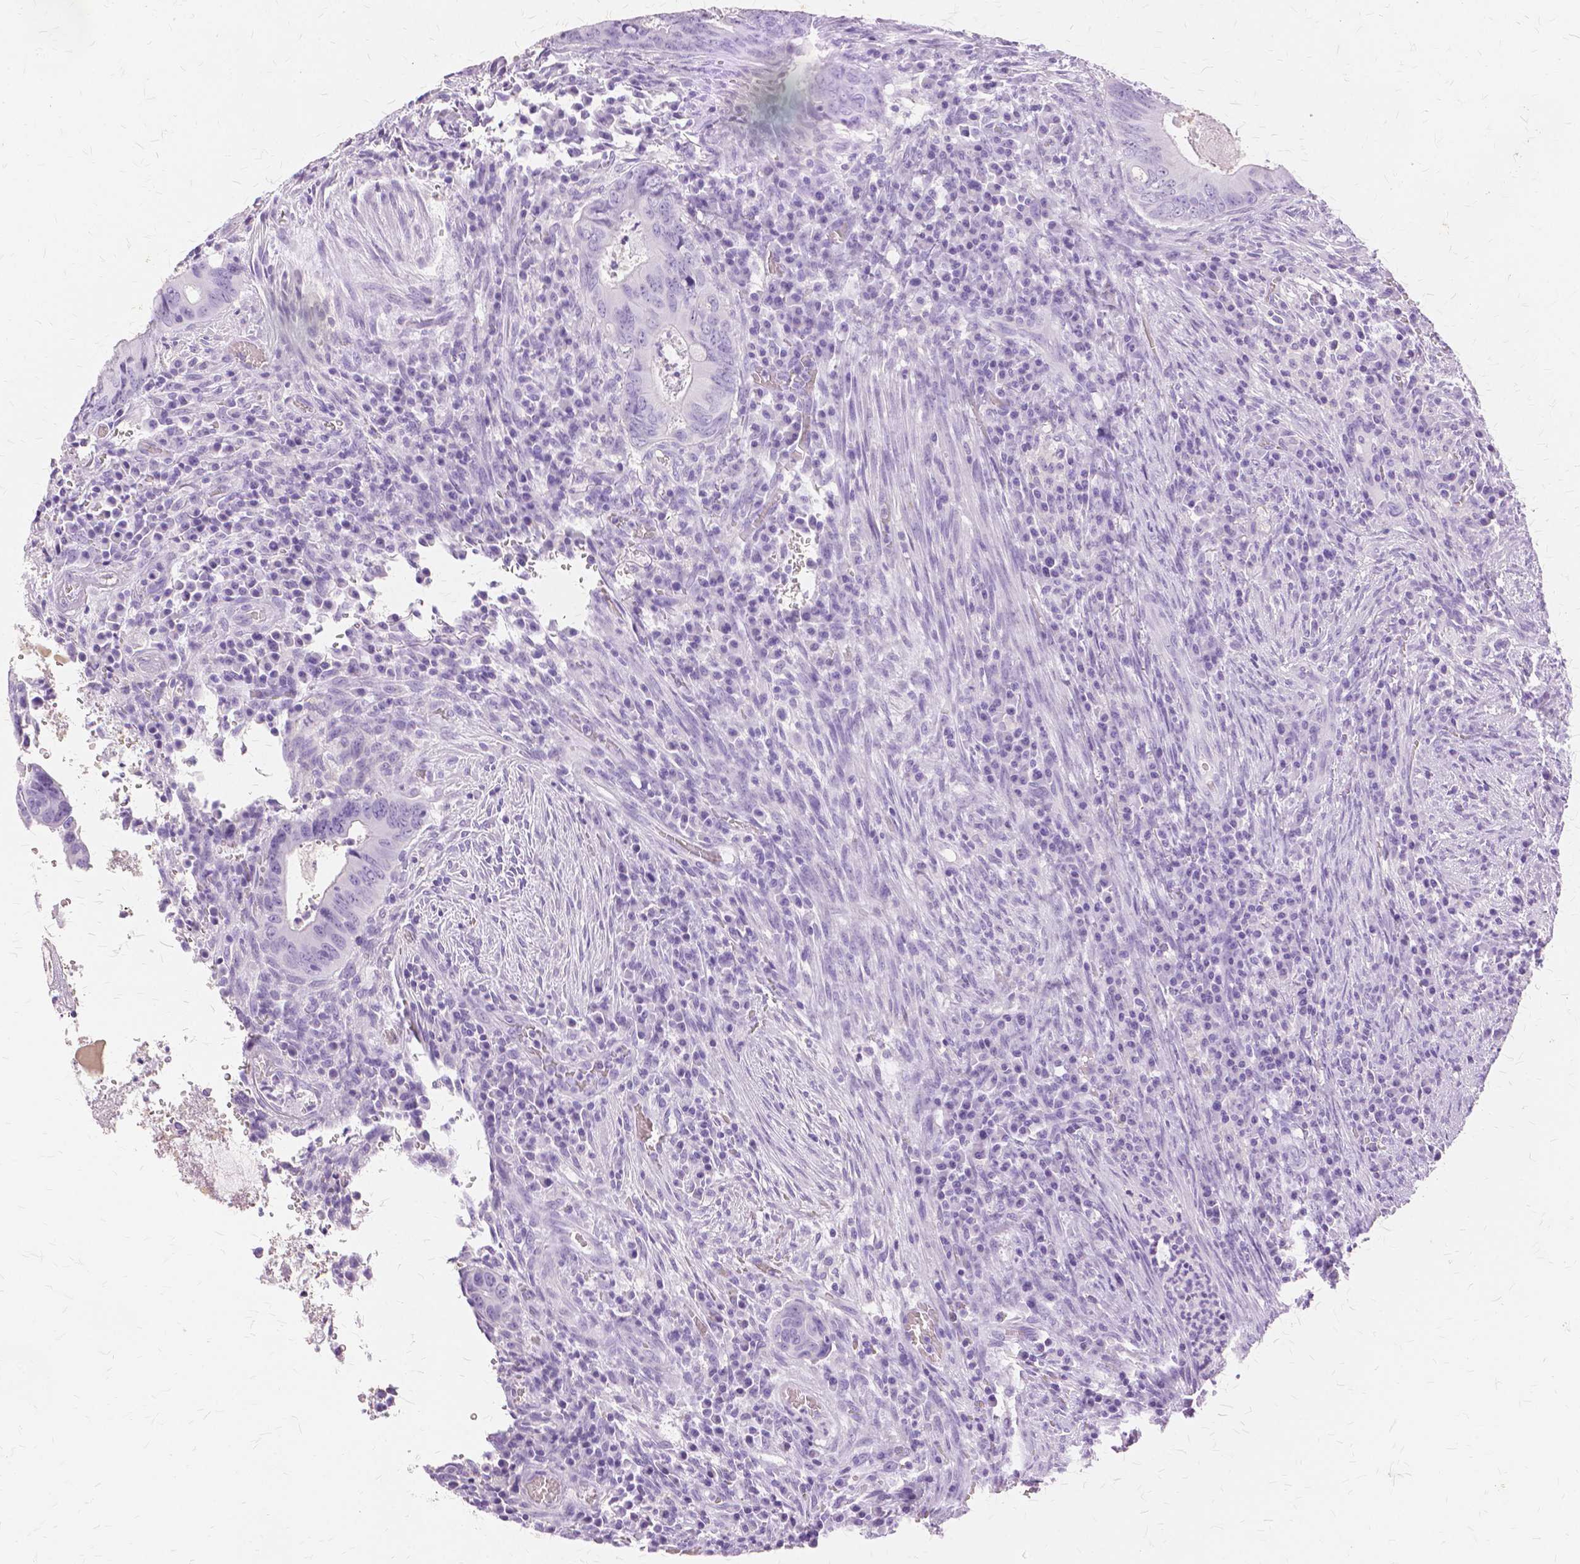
{"staining": {"intensity": "negative", "quantity": "none", "location": "none"}, "tissue": "colorectal cancer", "cell_type": "Tumor cells", "image_type": "cancer", "snomed": [{"axis": "morphology", "description": "Adenocarcinoma, NOS"}, {"axis": "topography", "description": "Colon"}], "caption": "Immunohistochemistry of human colorectal cancer displays no staining in tumor cells. (Stains: DAB immunohistochemistry with hematoxylin counter stain, Microscopy: brightfield microscopy at high magnification).", "gene": "TGM1", "patient": {"sex": "female", "age": 74}}